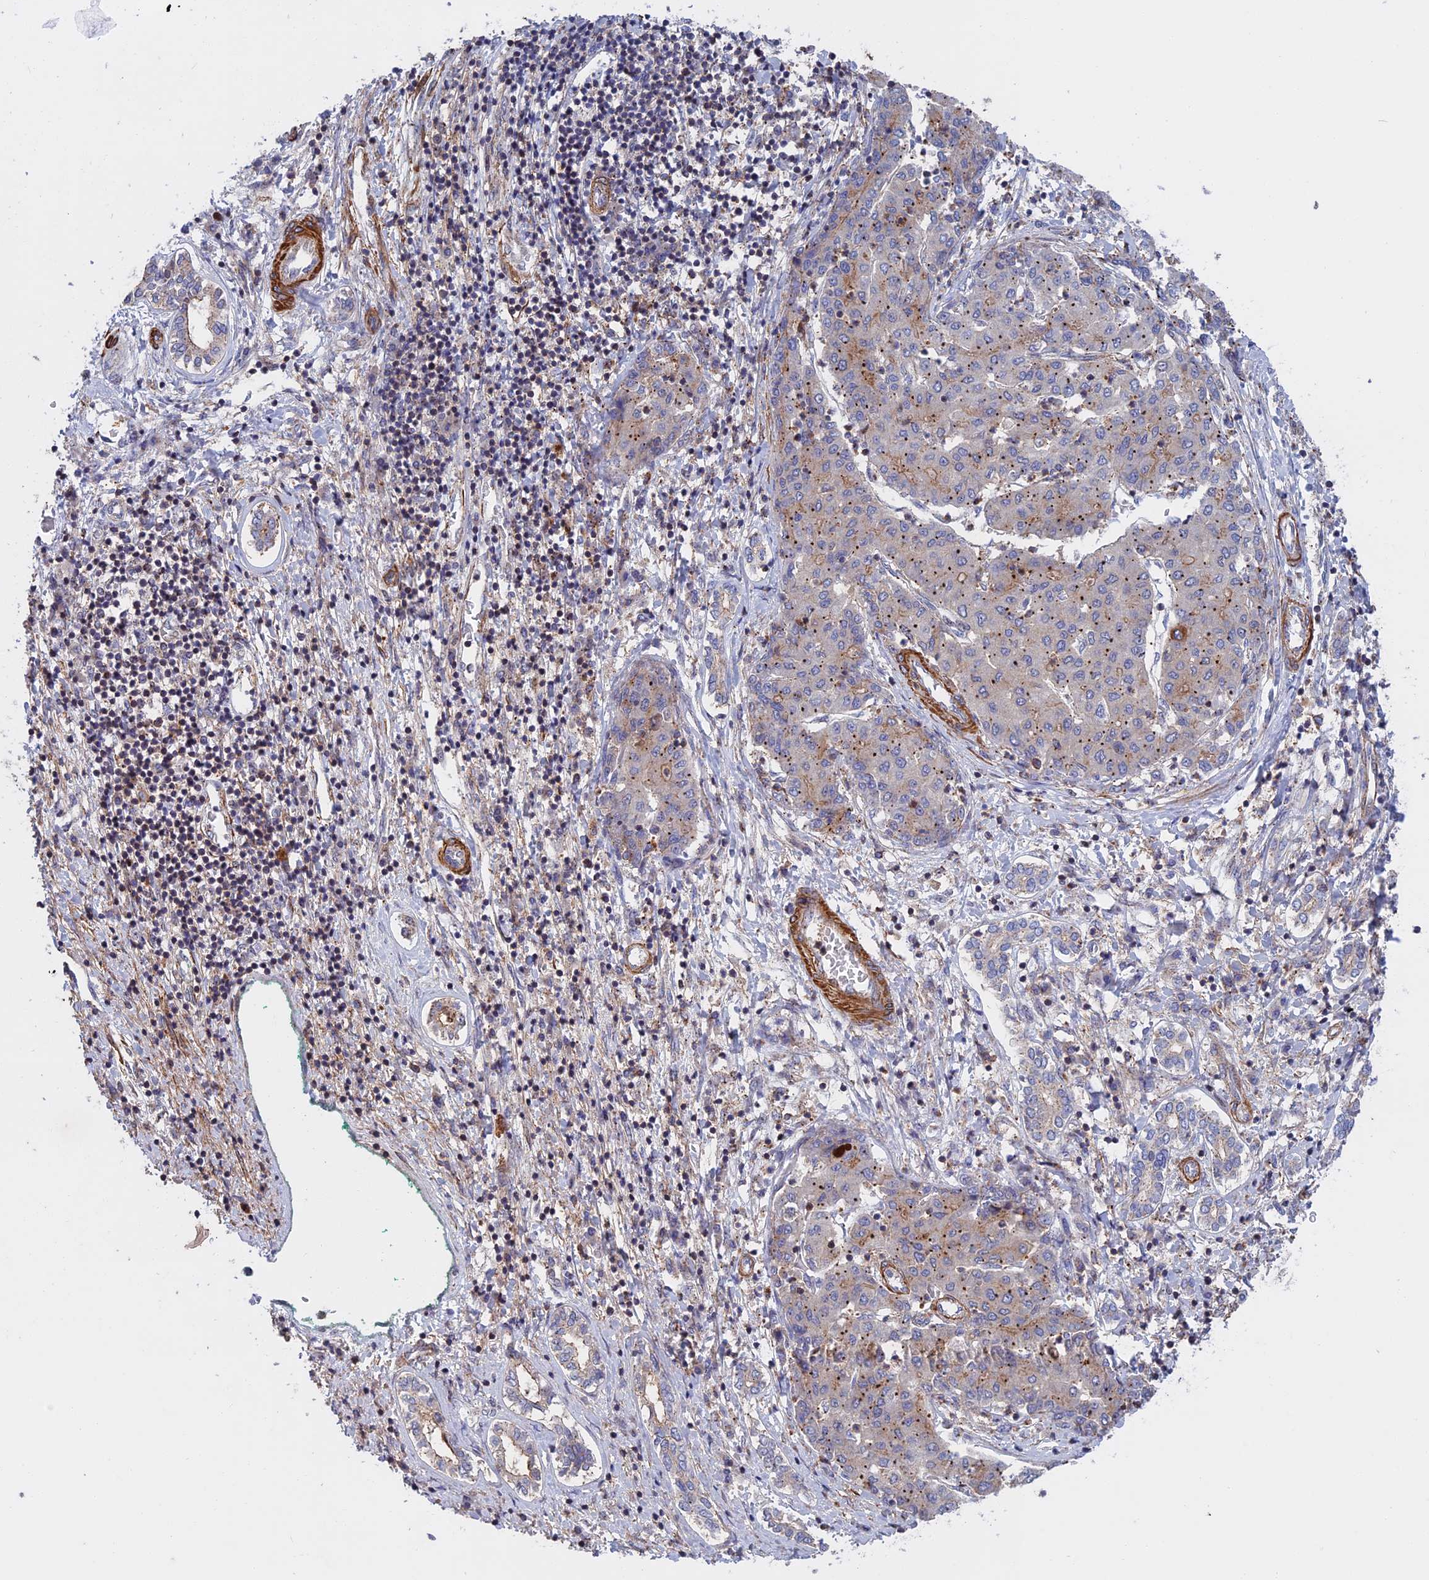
{"staining": {"intensity": "weak", "quantity": "<25%", "location": "cytoplasmic/membranous"}, "tissue": "liver cancer", "cell_type": "Tumor cells", "image_type": "cancer", "snomed": [{"axis": "morphology", "description": "Carcinoma, Hepatocellular, NOS"}, {"axis": "topography", "description": "Liver"}], "caption": "An image of liver cancer stained for a protein reveals no brown staining in tumor cells.", "gene": "LYPD5", "patient": {"sex": "male", "age": 65}}